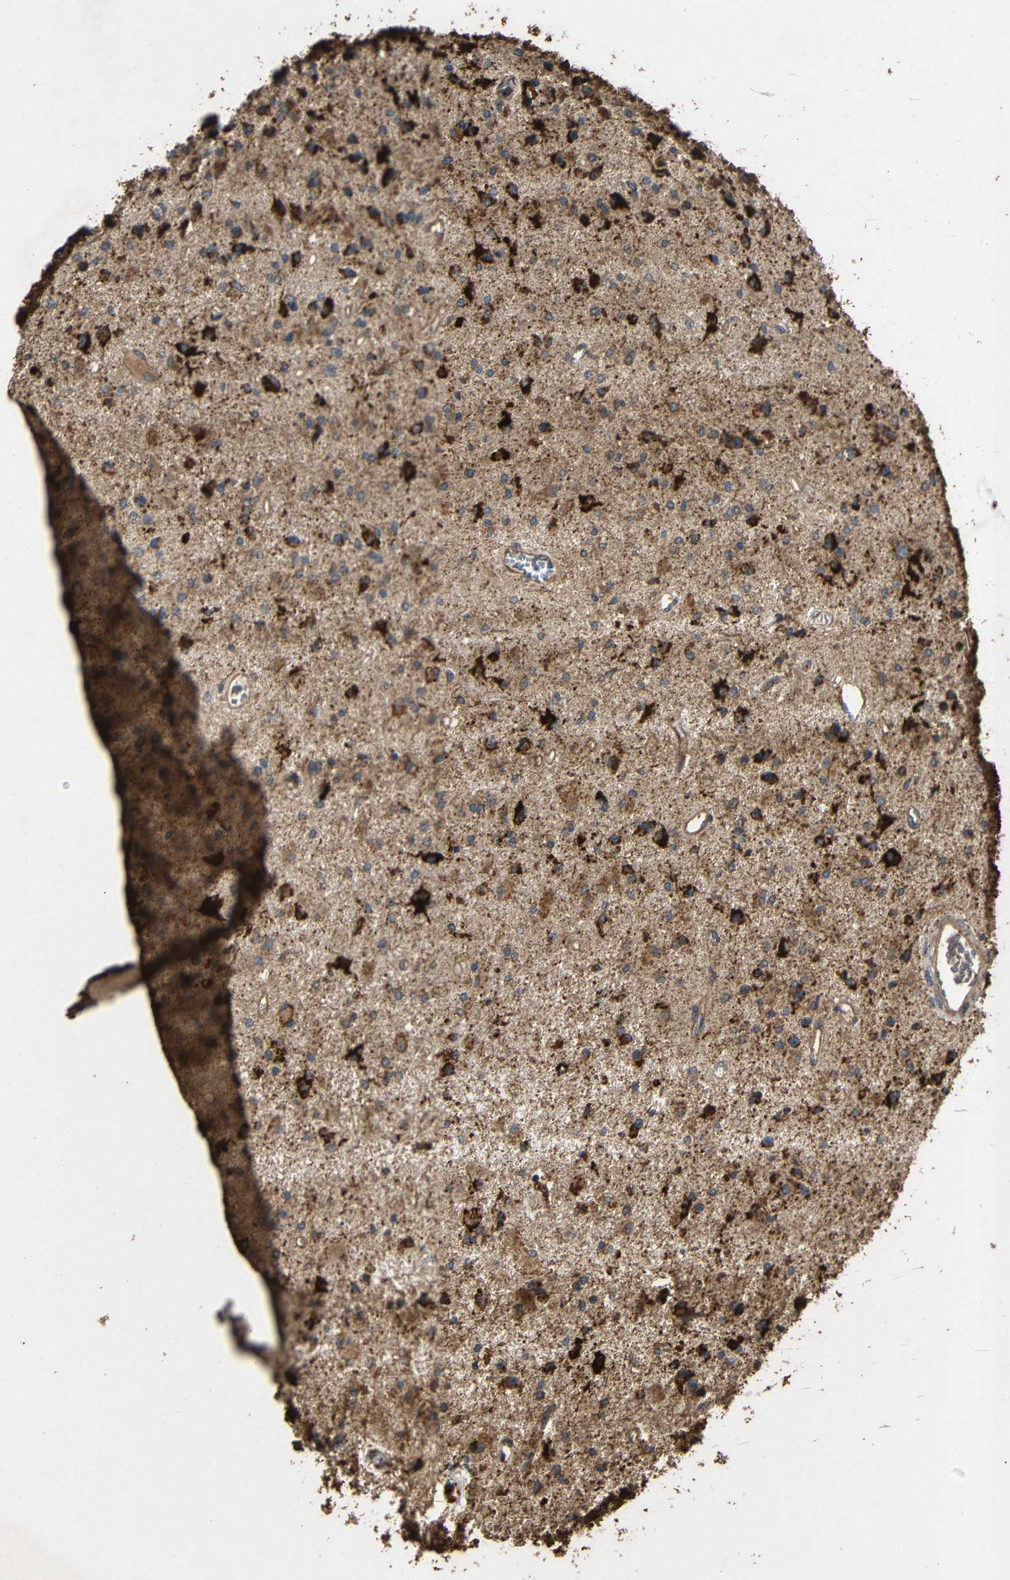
{"staining": {"intensity": "strong", "quantity": ">75%", "location": "cytoplasmic/membranous"}, "tissue": "glioma", "cell_type": "Tumor cells", "image_type": "cancer", "snomed": [{"axis": "morphology", "description": "Glioma, malignant, Low grade"}, {"axis": "topography", "description": "Brain"}], "caption": "Malignant glioma (low-grade) stained with immunohistochemistry shows strong cytoplasmic/membranous expression in about >75% of tumor cells.", "gene": "EIF2S1", "patient": {"sex": "male", "age": 58}}